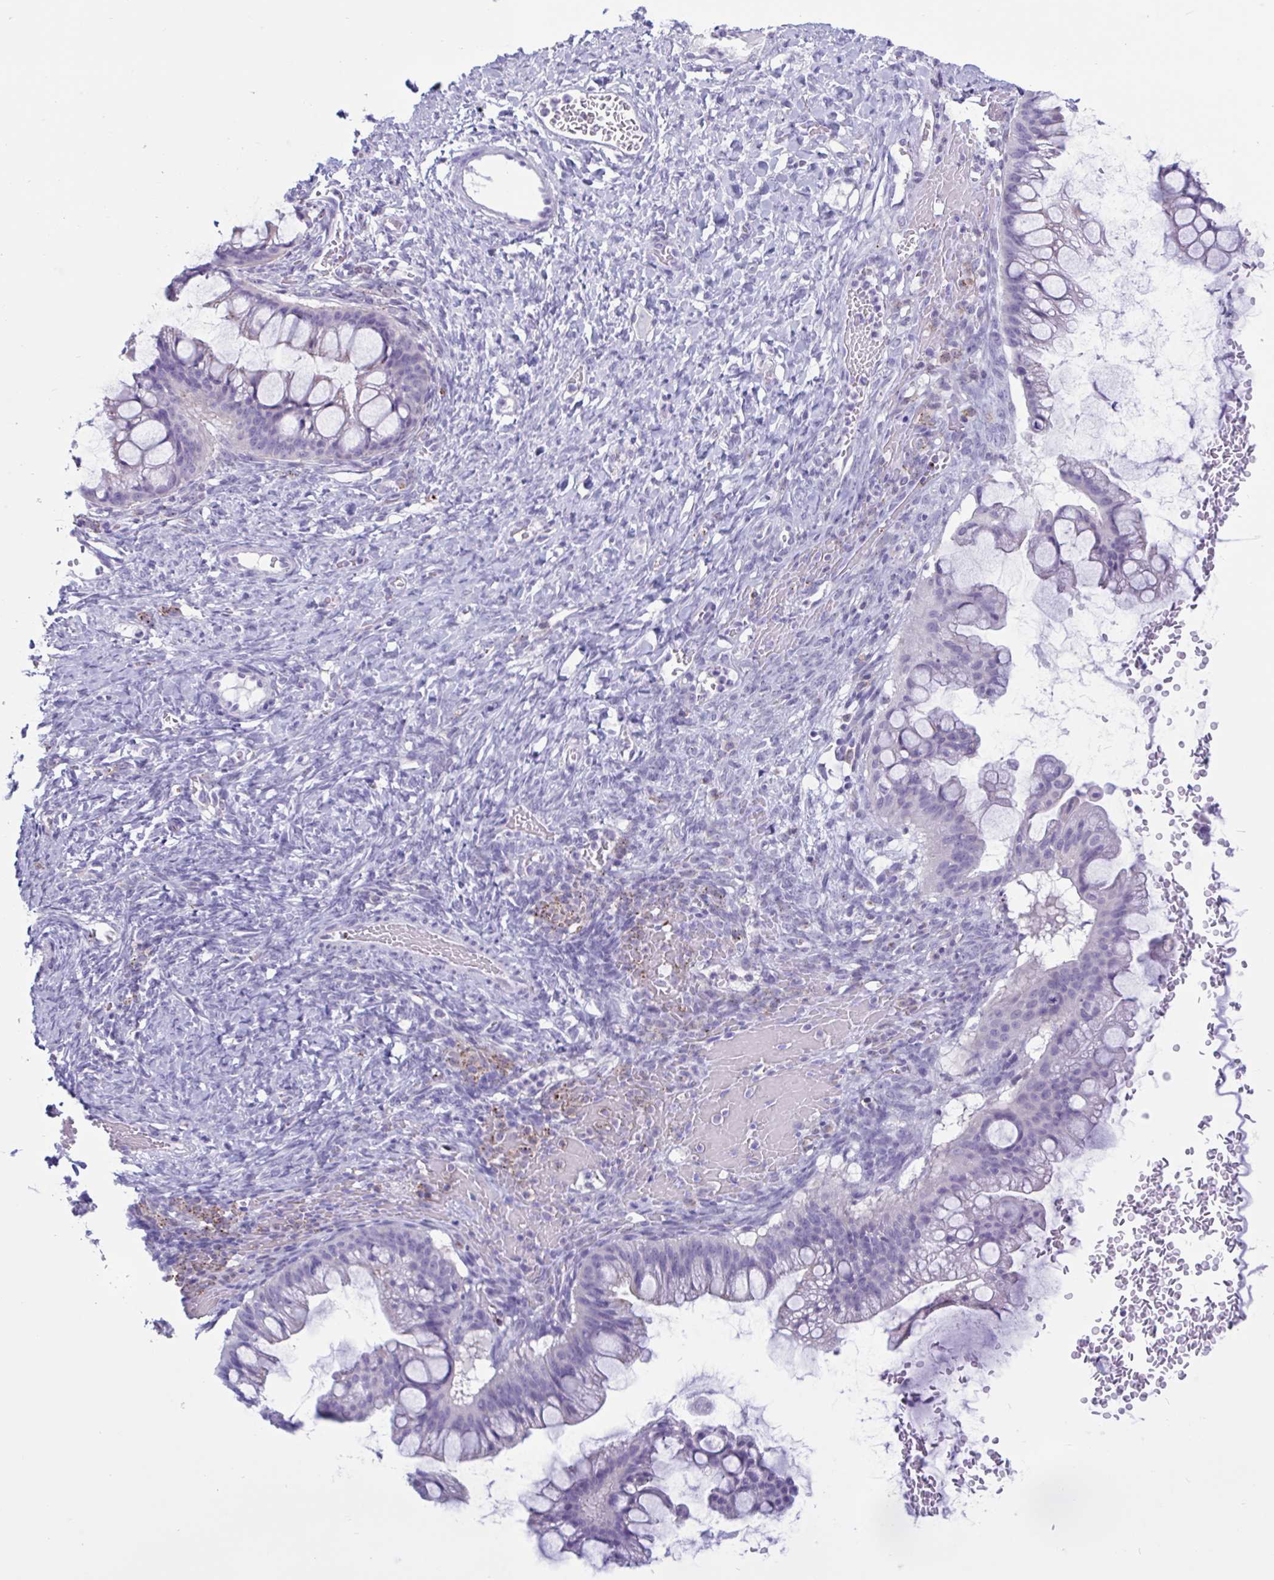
{"staining": {"intensity": "negative", "quantity": "none", "location": "none"}, "tissue": "ovarian cancer", "cell_type": "Tumor cells", "image_type": "cancer", "snomed": [{"axis": "morphology", "description": "Cystadenocarcinoma, mucinous, NOS"}, {"axis": "topography", "description": "Ovary"}], "caption": "A micrograph of mucinous cystadenocarcinoma (ovarian) stained for a protein reveals no brown staining in tumor cells.", "gene": "XCL1", "patient": {"sex": "female", "age": 73}}